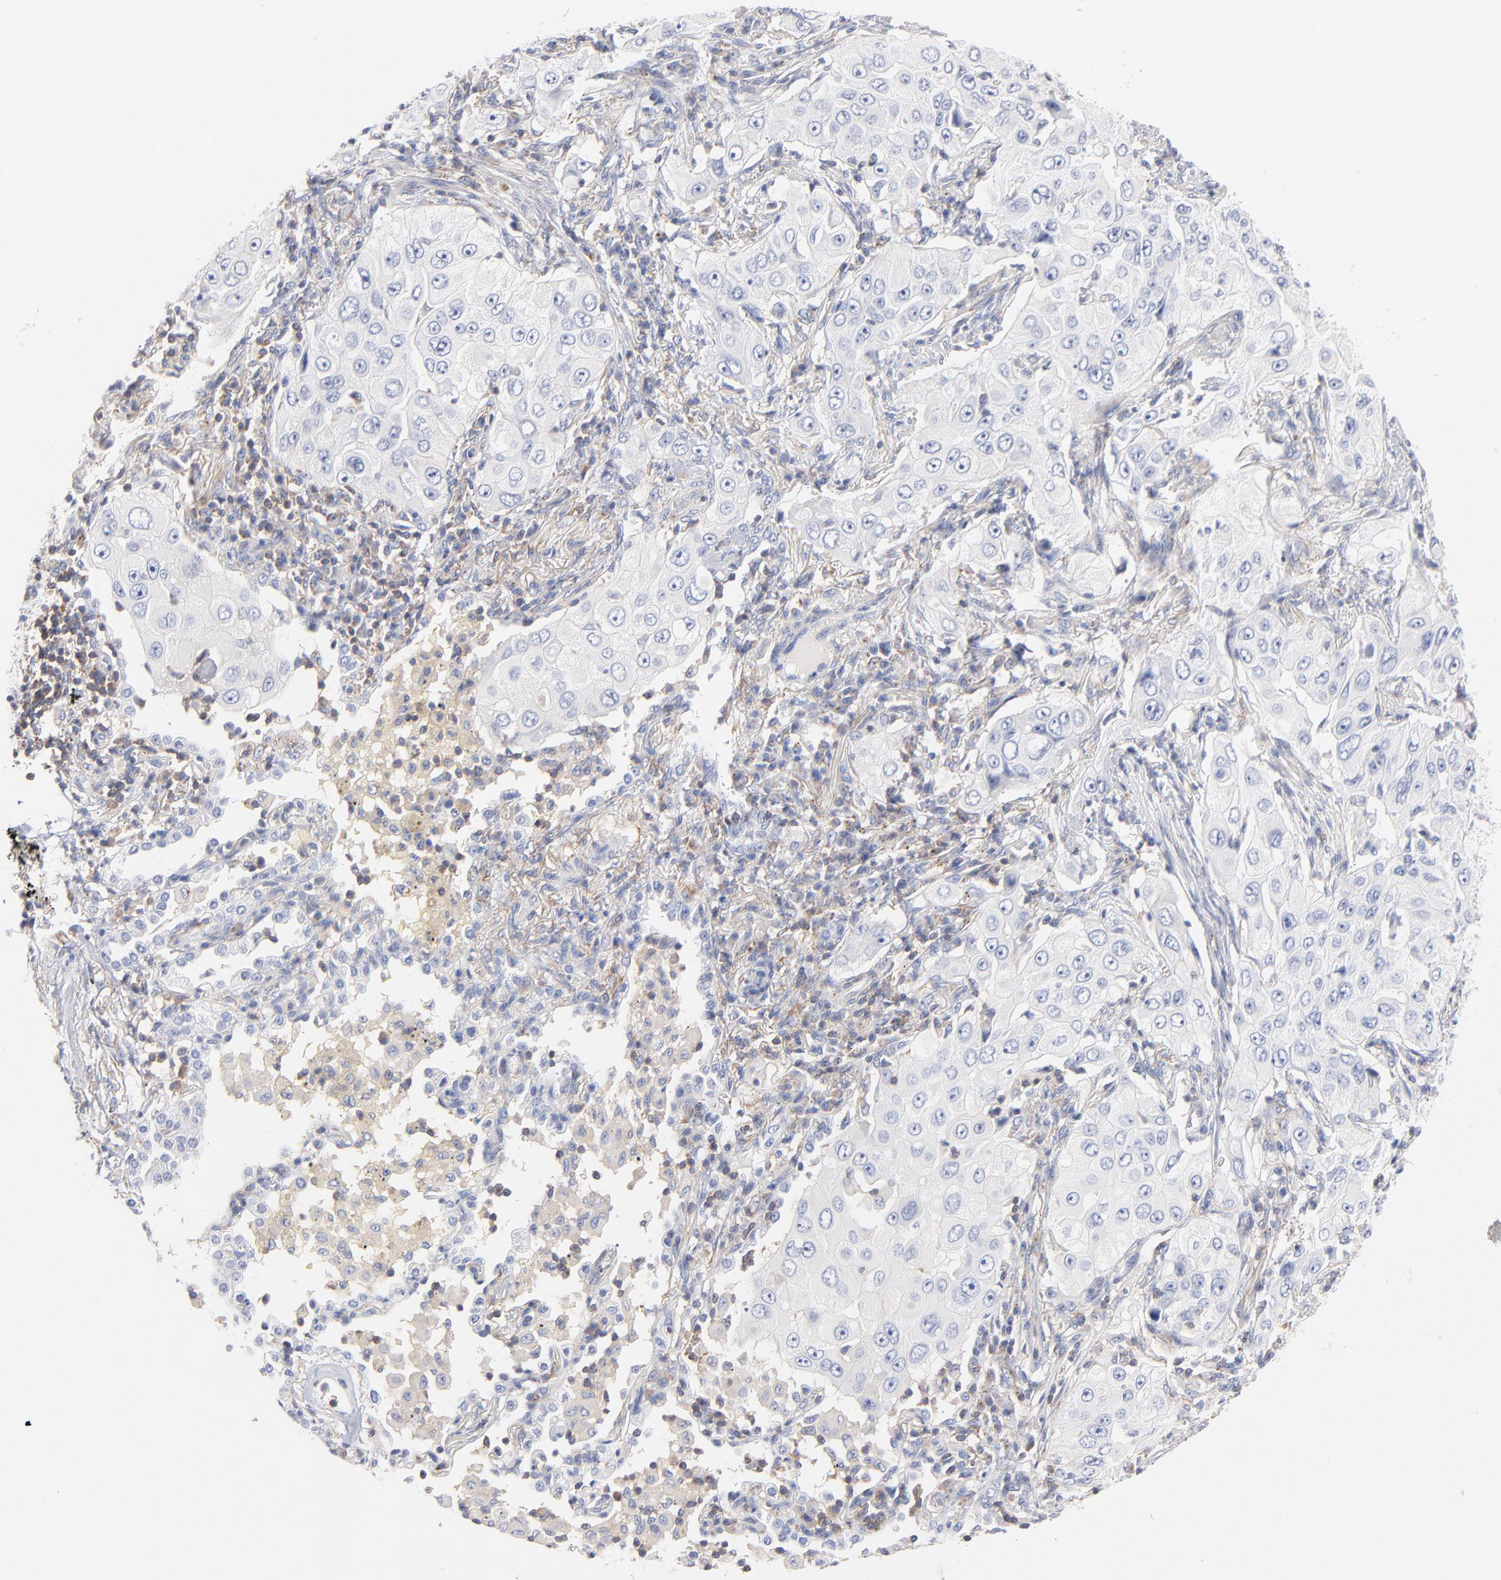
{"staining": {"intensity": "negative", "quantity": "none", "location": "none"}, "tissue": "lung cancer", "cell_type": "Tumor cells", "image_type": "cancer", "snomed": [{"axis": "morphology", "description": "Adenocarcinoma, NOS"}, {"axis": "topography", "description": "Lung"}], "caption": "Lung adenocarcinoma was stained to show a protein in brown. There is no significant staining in tumor cells. Brightfield microscopy of IHC stained with DAB (brown) and hematoxylin (blue), captured at high magnification.", "gene": "SEPTIN6", "patient": {"sex": "male", "age": 84}}